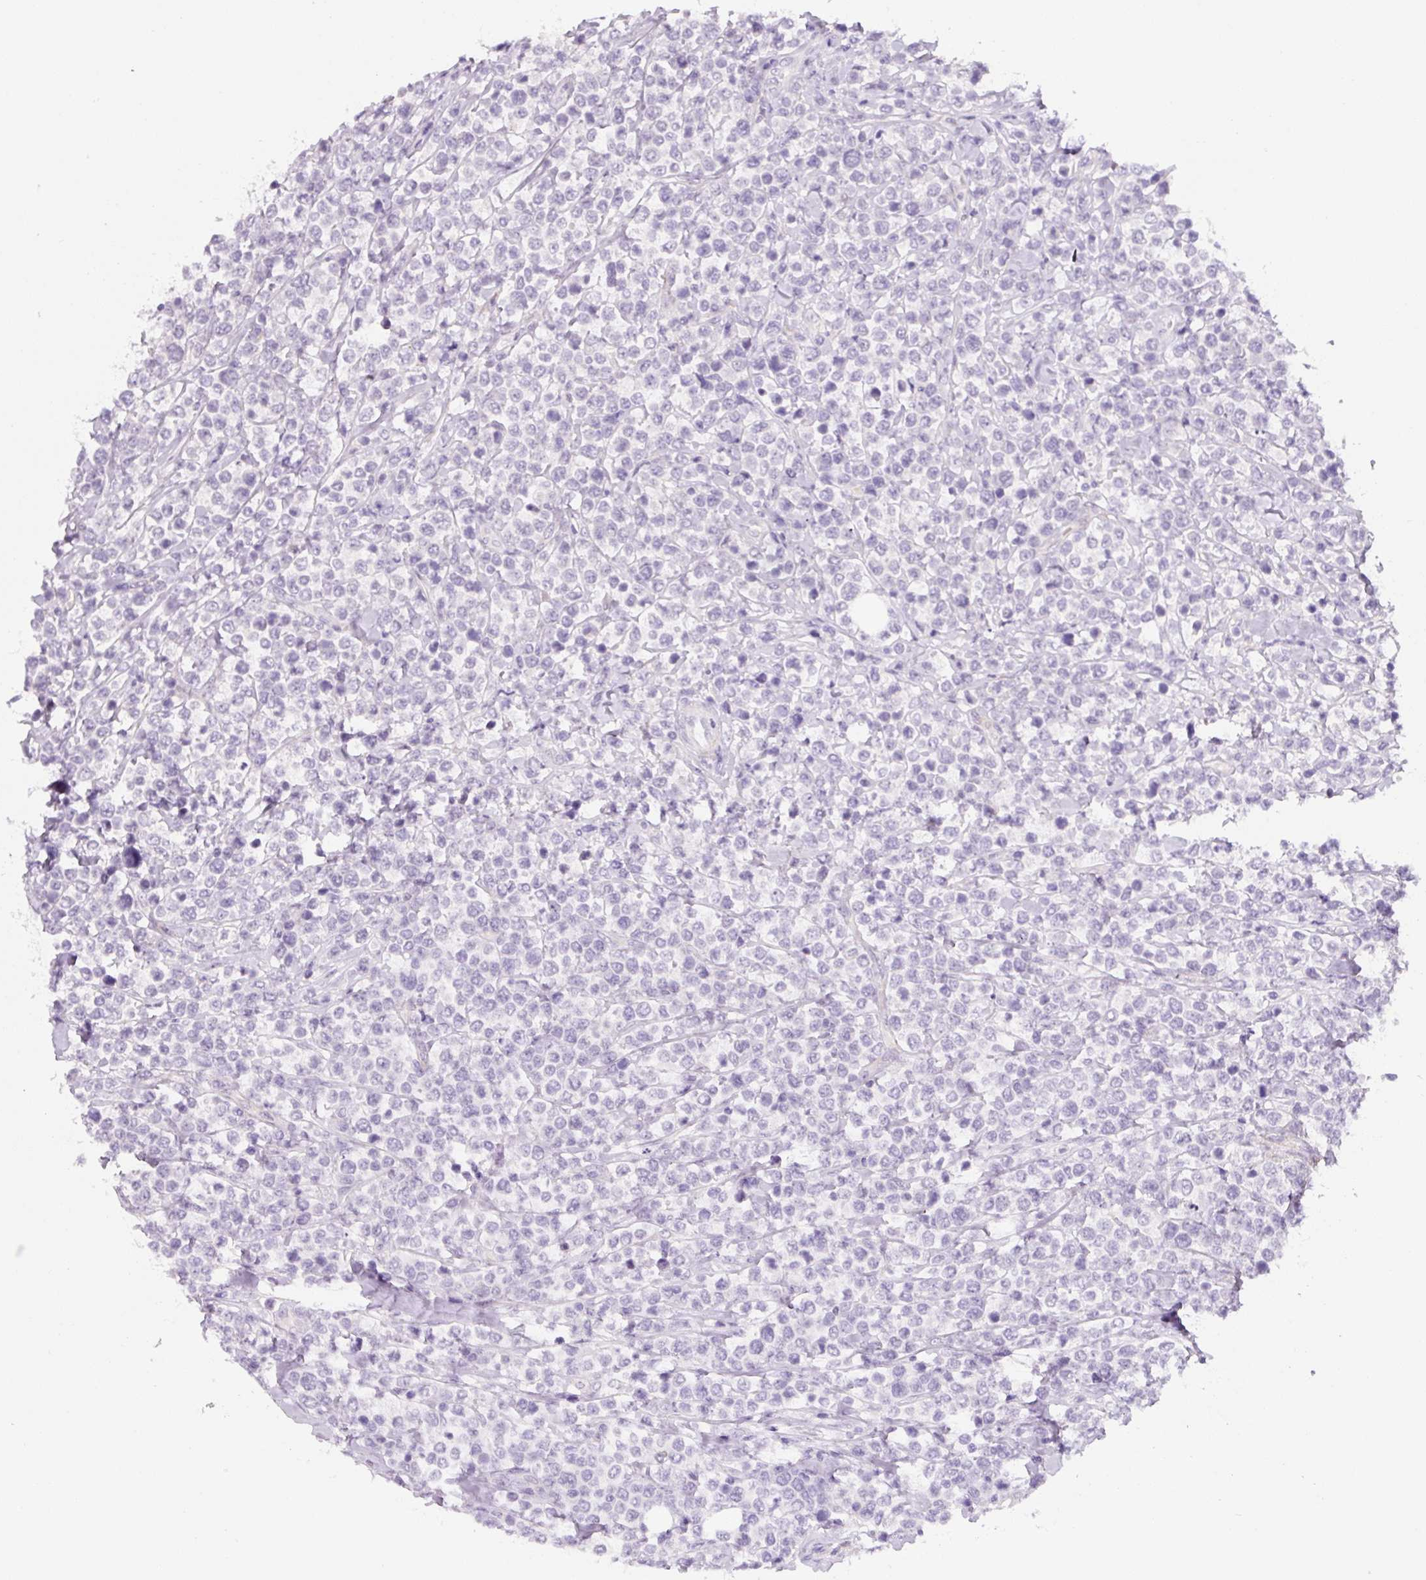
{"staining": {"intensity": "negative", "quantity": "none", "location": "none"}, "tissue": "lymphoma", "cell_type": "Tumor cells", "image_type": "cancer", "snomed": [{"axis": "morphology", "description": "Malignant lymphoma, non-Hodgkin's type, Low grade"}, {"axis": "topography", "description": "Lymph node"}], "caption": "Protein analysis of lymphoma demonstrates no significant positivity in tumor cells.", "gene": "CCL25", "patient": {"sex": "male", "age": 60}}